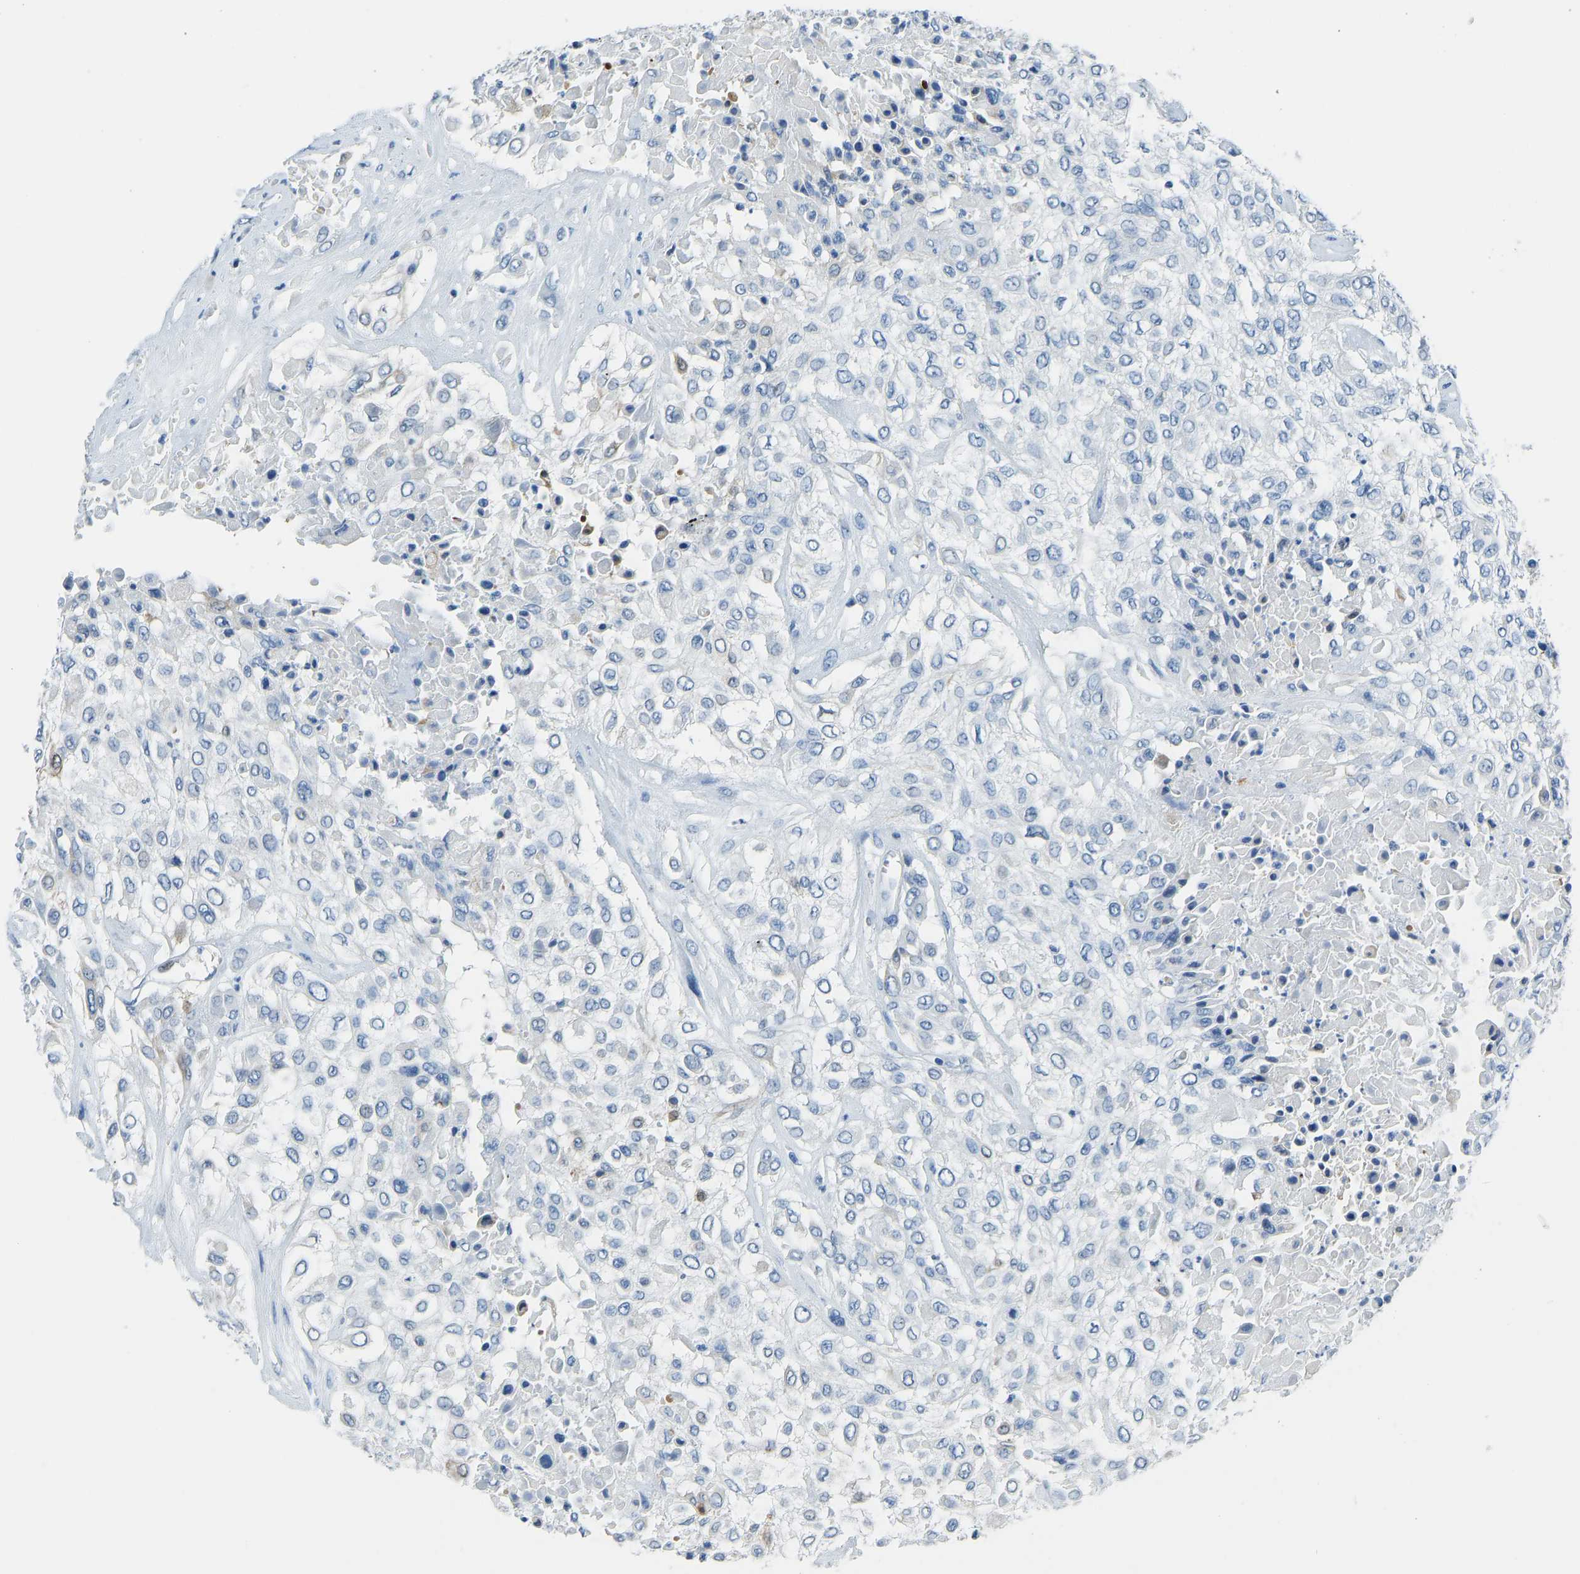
{"staining": {"intensity": "moderate", "quantity": "<25%", "location": "cytoplasmic/membranous"}, "tissue": "urothelial cancer", "cell_type": "Tumor cells", "image_type": "cancer", "snomed": [{"axis": "morphology", "description": "Urothelial carcinoma, High grade"}, {"axis": "topography", "description": "Urinary bladder"}], "caption": "High-grade urothelial carcinoma stained for a protein exhibits moderate cytoplasmic/membranous positivity in tumor cells.", "gene": "SERPINB3", "patient": {"sex": "male", "age": 57}}